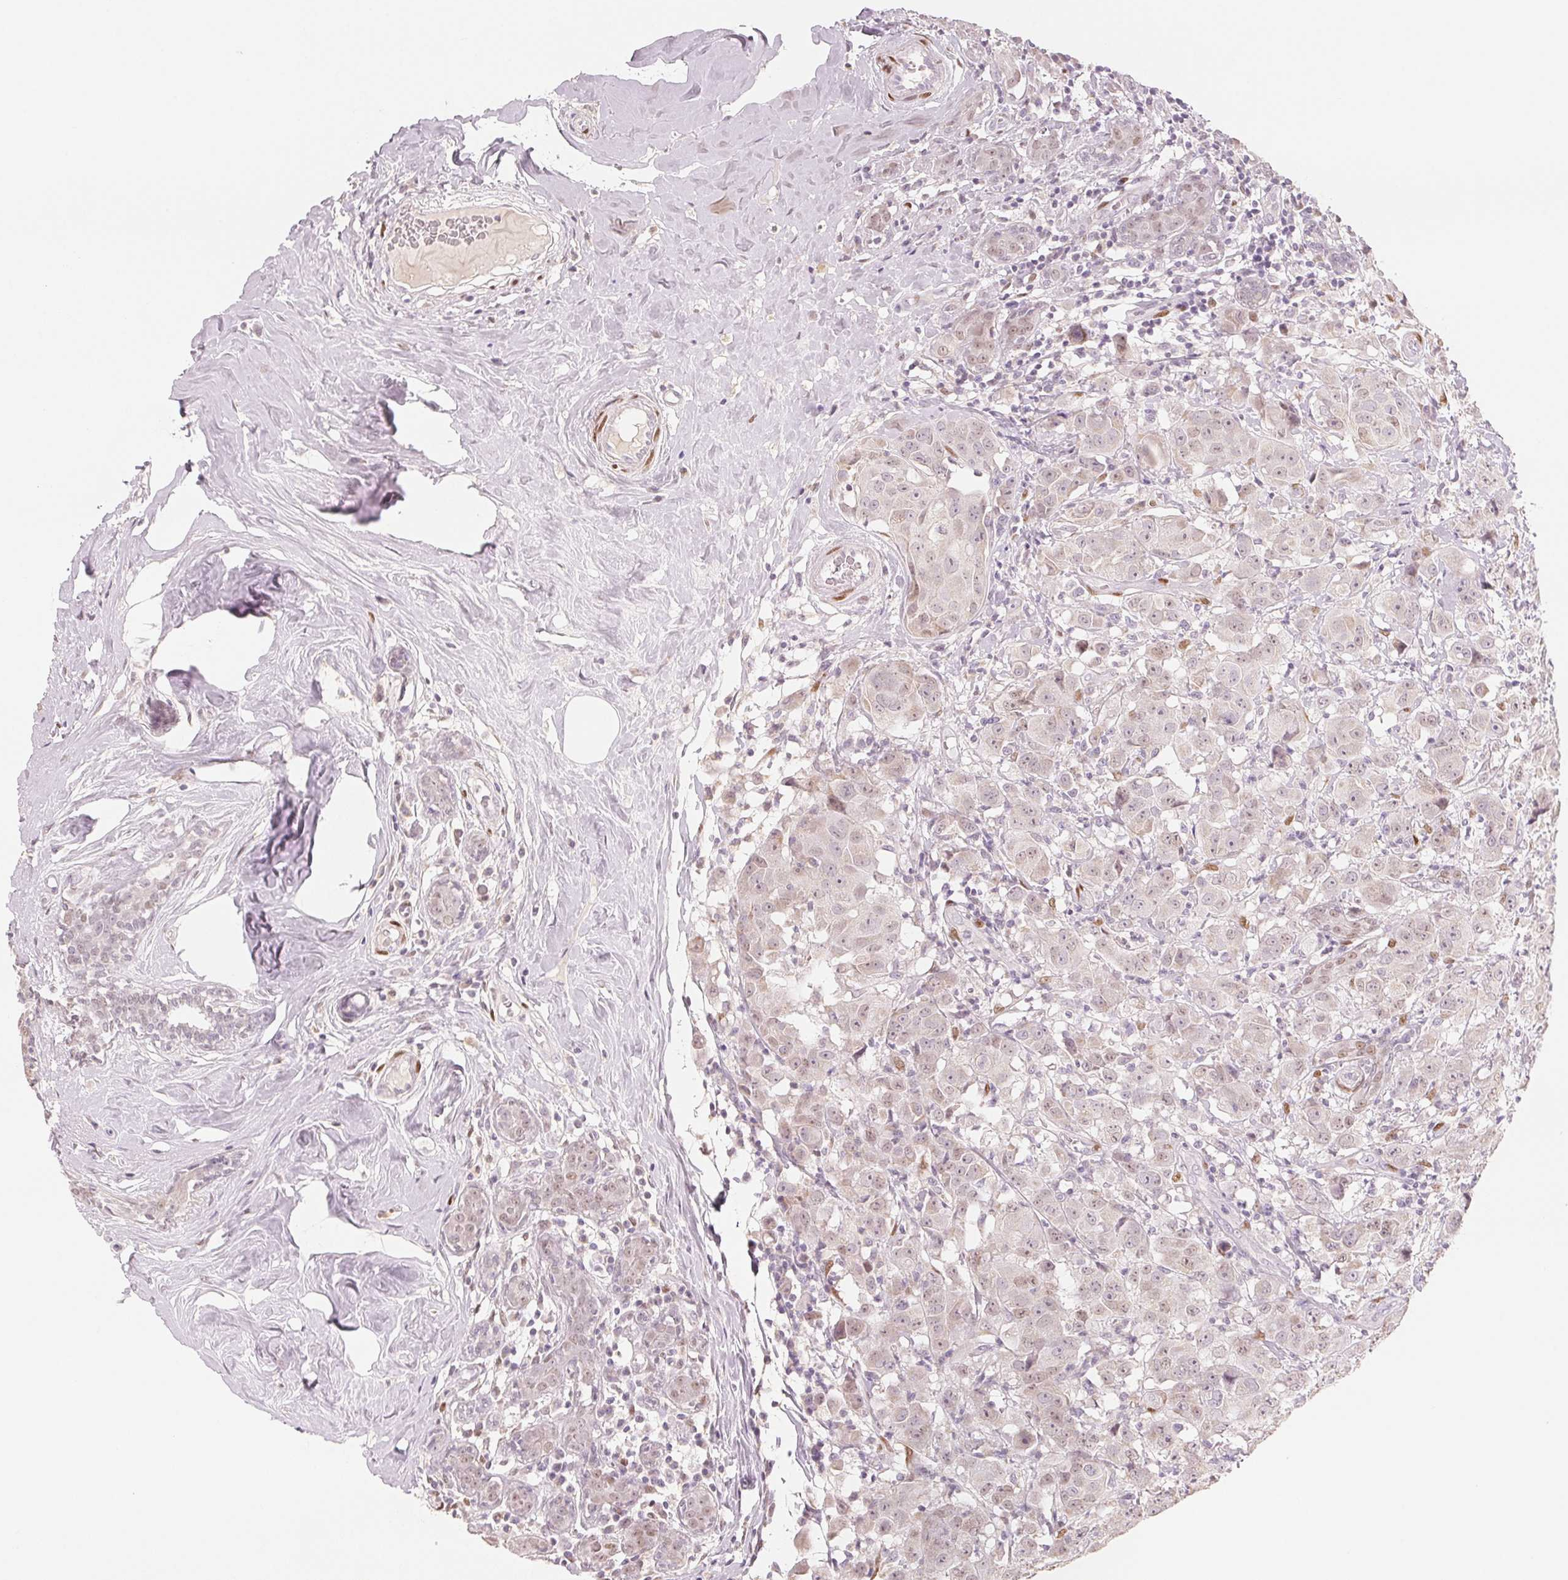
{"staining": {"intensity": "weak", "quantity": "25%-75%", "location": "nuclear"}, "tissue": "breast cancer", "cell_type": "Tumor cells", "image_type": "cancer", "snomed": [{"axis": "morphology", "description": "Normal tissue, NOS"}, {"axis": "morphology", "description": "Duct carcinoma"}, {"axis": "topography", "description": "Breast"}], "caption": "Immunohistochemical staining of infiltrating ductal carcinoma (breast) demonstrates weak nuclear protein positivity in about 25%-75% of tumor cells. Immunohistochemistry (ihc) stains the protein in brown and the nuclei are stained blue.", "gene": "SMARCD3", "patient": {"sex": "female", "age": 43}}